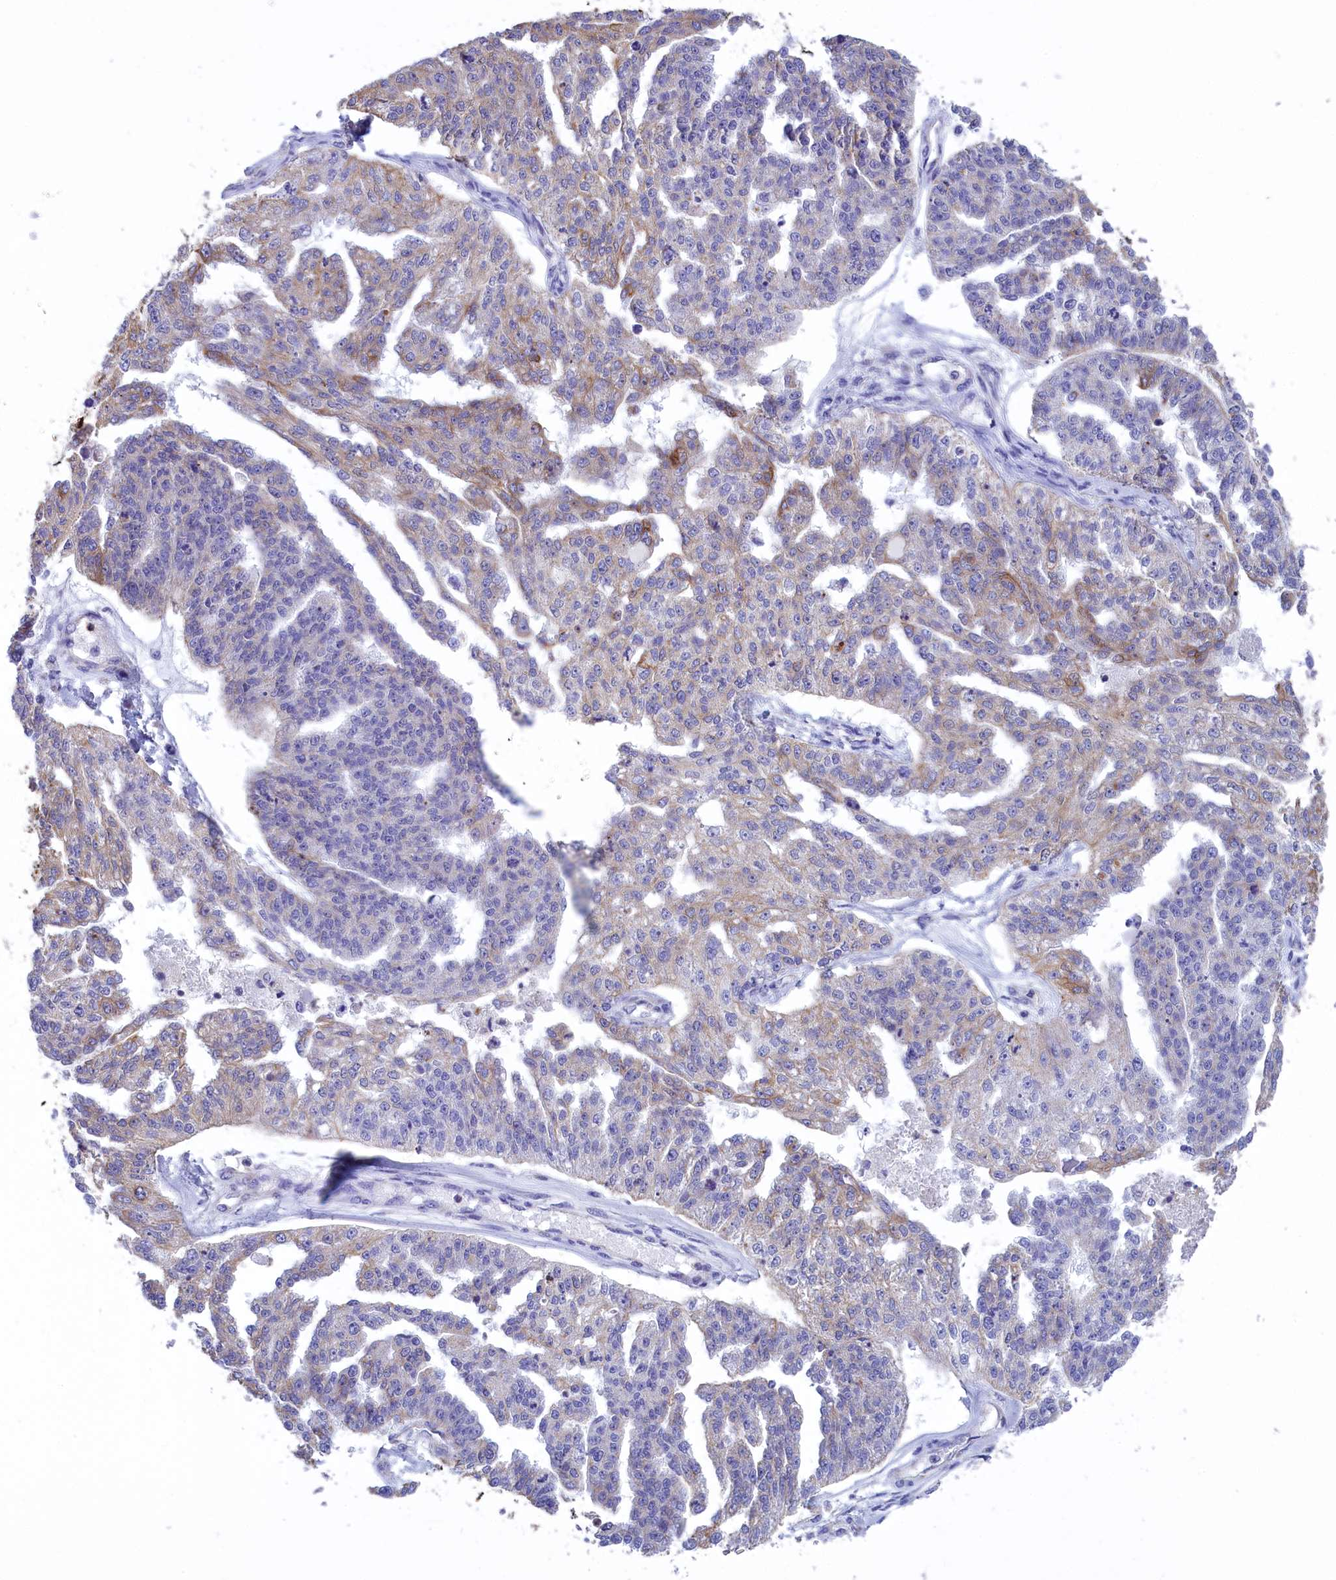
{"staining": {"intensity": "moderate", "quantity": "<25%", "location": "cytoplasmic/membranous"}, "tissue": "ovarian cancer", "cell_type": "Tumor cells", "image_type": "cancer", "snomed": [{"axis": "morphology", "description": "Cystadenocarcinoma, serous, NOS"}, {"axis": "topography", "description": "Ovary"}], "caption": "Protein expression analysis of human ovarian cancer reveals moderate cytoplasmic/membranous positivity in about <25% of tumor cells. The protein of interest is shown in brown color, while the nuclei are stained blue.", "gene": "GATB", "patient": {"sex": "female", "age": 58}}